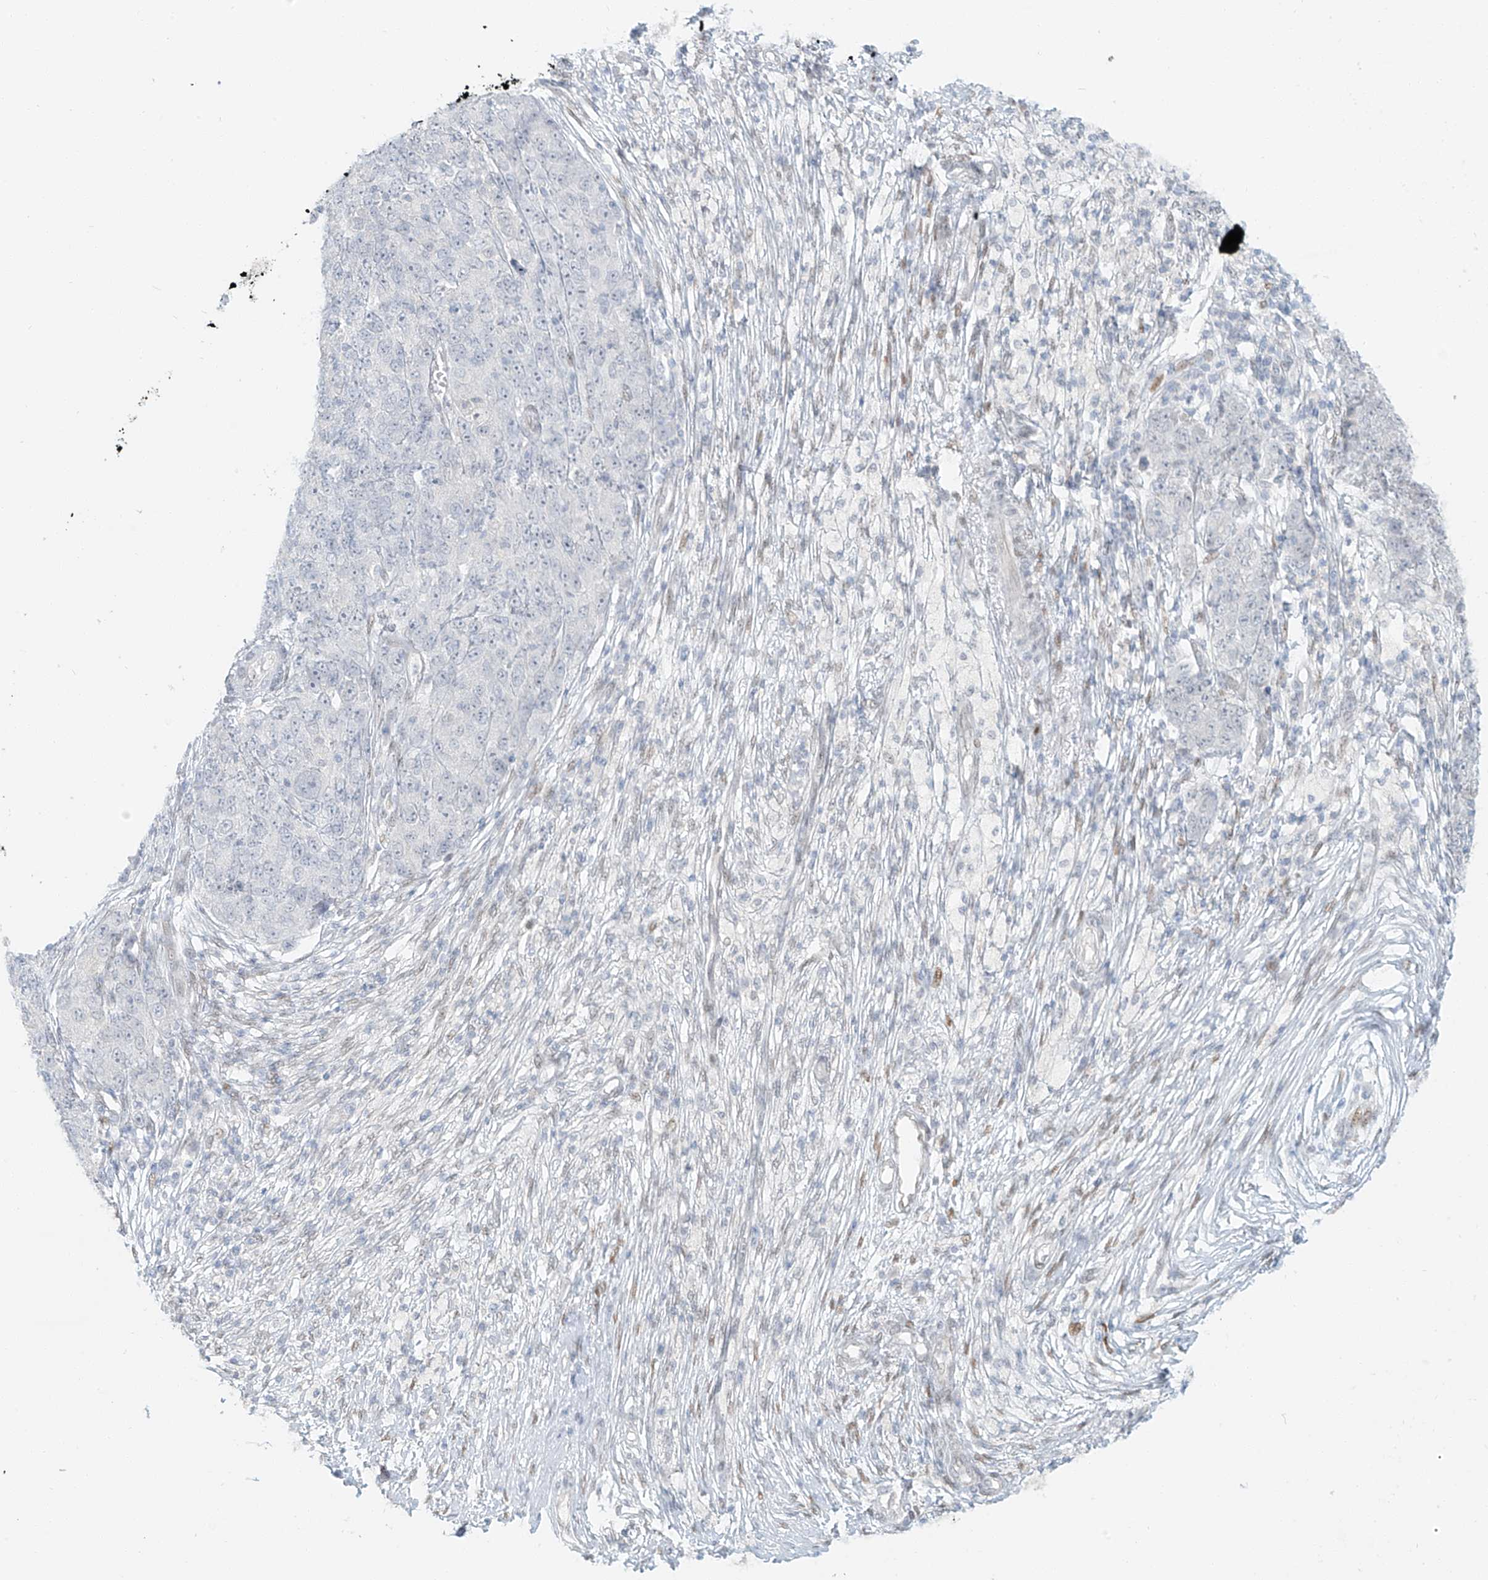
{"staining": {"intensity": "negative", "quantity": "none", "location": "none"}, "tissue": "ovarian cancer", "cell_type": "Tumor cells", "image_type": "cancer", "snomed": [{"axis": "morphology", "description": "Carcinoma, endometroid"}, {"axis": "topography", "description": "Ovary"}], "caption": "The micrograph displays no staining of tumor cells in ovarian cancer.", "gene": "ZNF774", "patient": {"sex": "female", "age": 42}}